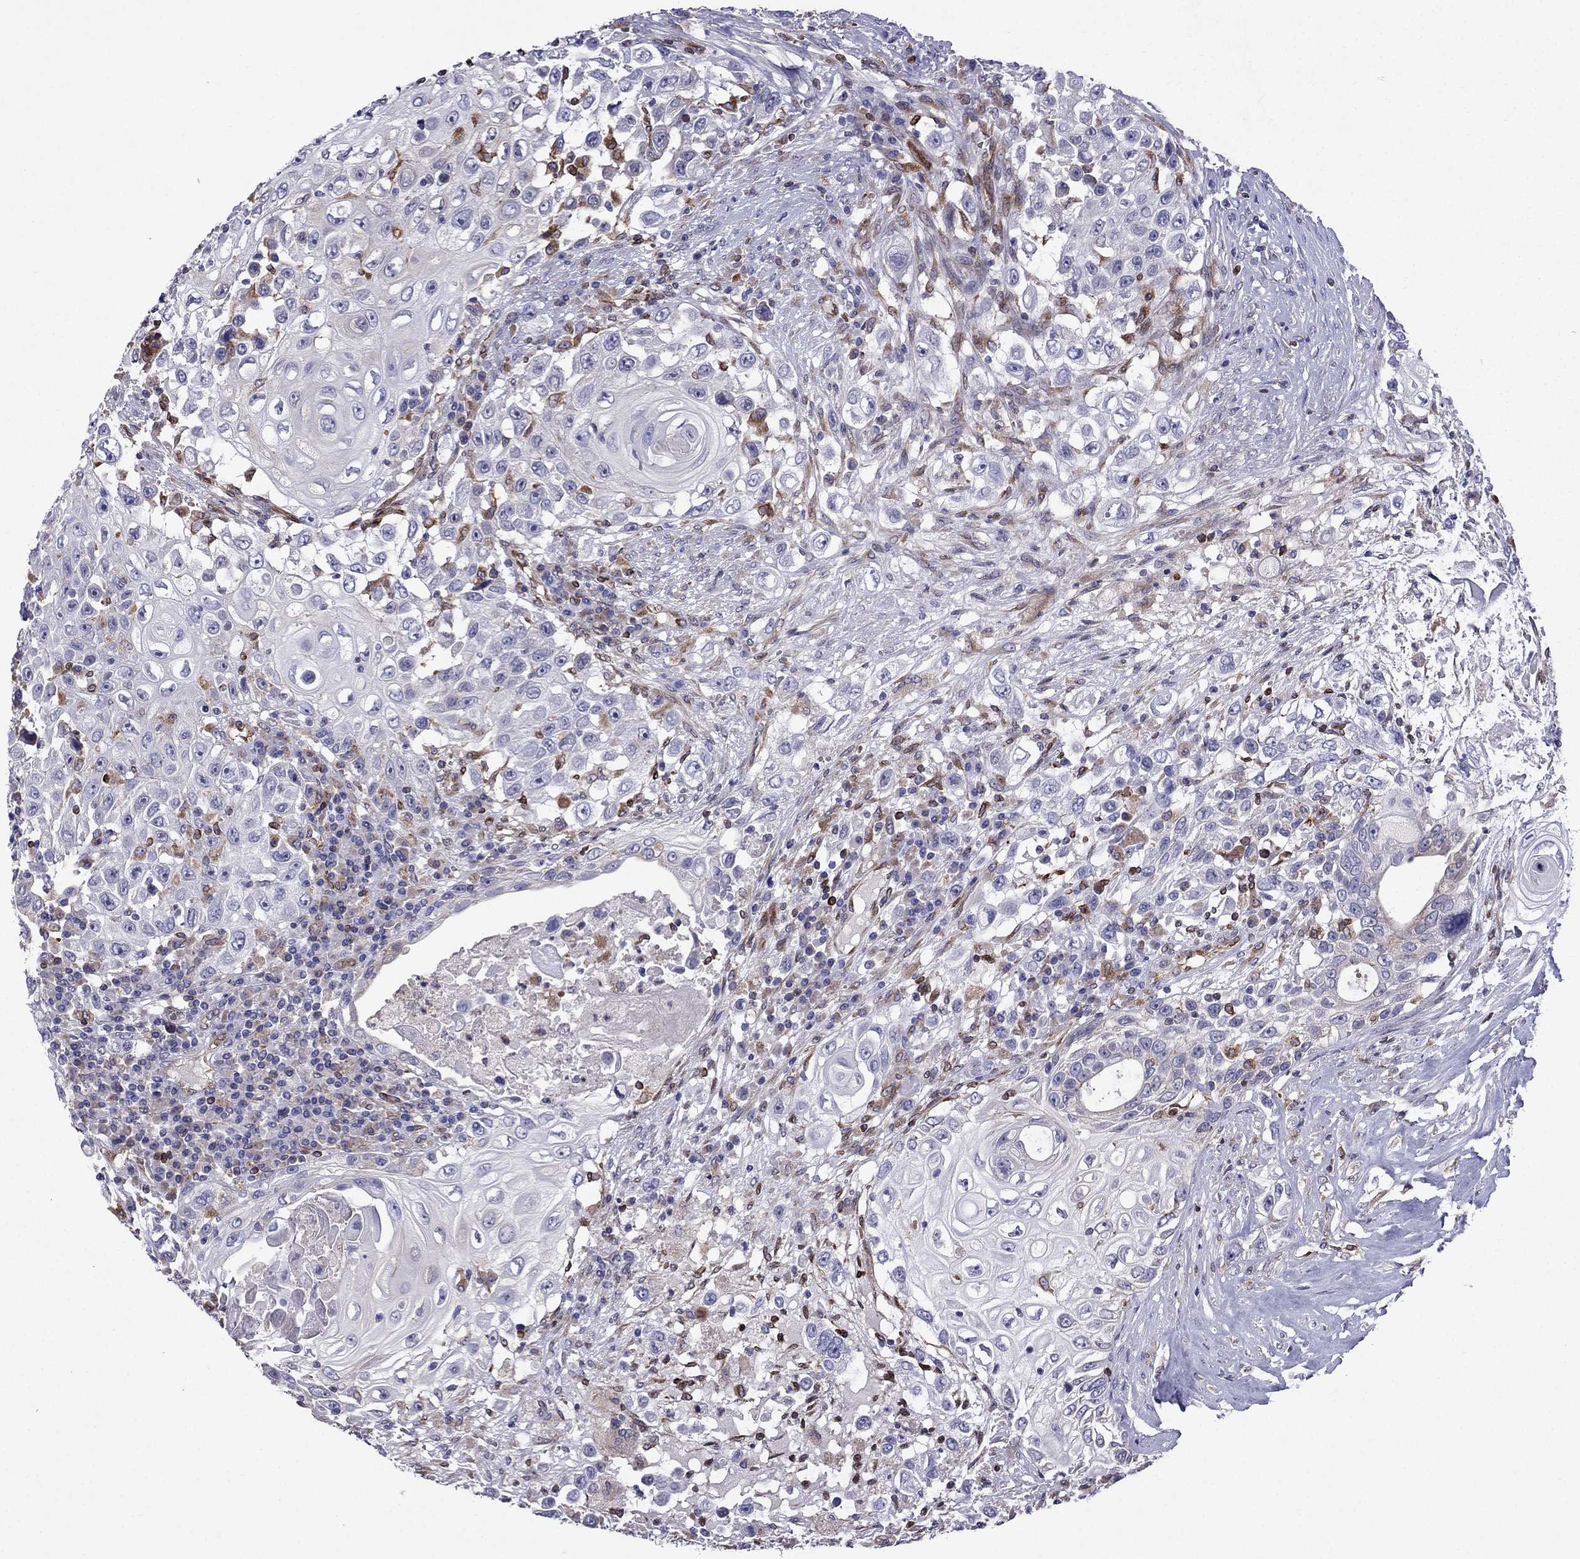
{"staining": {"intensity": "negative", "quantity": "none", "location": "none"}, "tissue": "urothelial cancer", "cell_type": "Tumor cells", "image_type": "cancer", "snomed": [{"axis": "morphology", "description": "Urothelial carcinoma, High grade"}, {"axis": "topography", "description": "Urinary bladder"}], "caption": "High power microscopy micrograph of an IHC micrograph of high-grade urothelial carcinoma, revealing no significant staining in tumor cells. (Stains: DAB (3,3'-diaminobenzidine) immunohistochemistry (IHC) with hematoxylin counter stain, Microscopy: brightfield microscopy at high magnification).", "gene": "GNAL", "patient": {"sex": "female", "age": 56}}